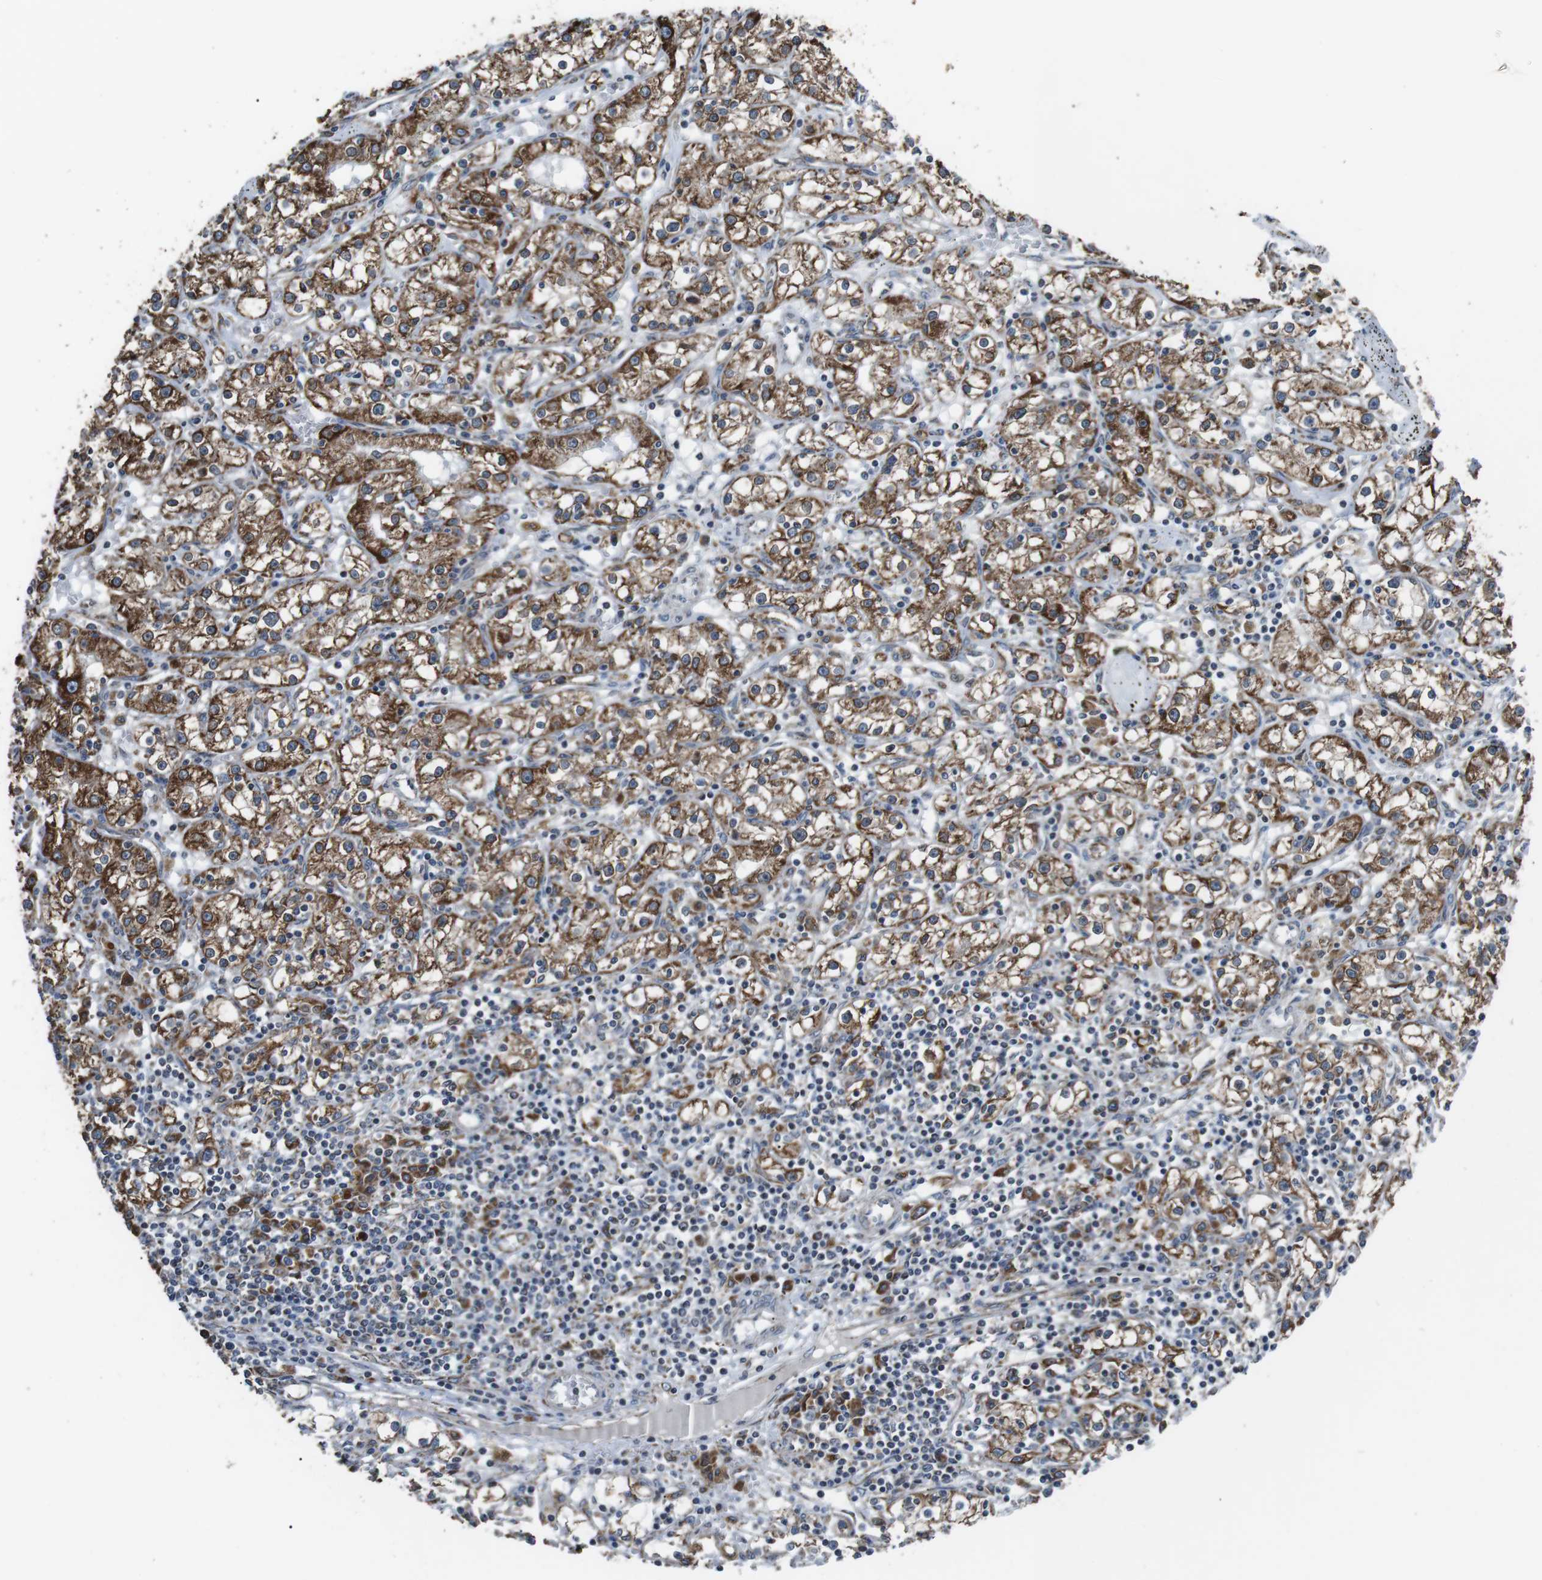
{"staining": {"intensity": "moderate", "quantity": ">75%", "location": "cytoplasmic/membranous"}, "tissue": "renal cancer", "cell_type": "Tumor cells", "image_type": "cancer", "snomed": [{"axis": "morphology", "description": "Adenocarcinoma, NOS"}, {"axis": "topography", "description": "Kidney"}], "caption": "This photomicrograph displays immunohistochemistry staining of adenocarcinoma (renal), with medium moderate cytoplasmic/membranous expression in approximately >75% of tumor cells.", "gene": "CISD2", "patient": {"sex": "male", "age": 56}}